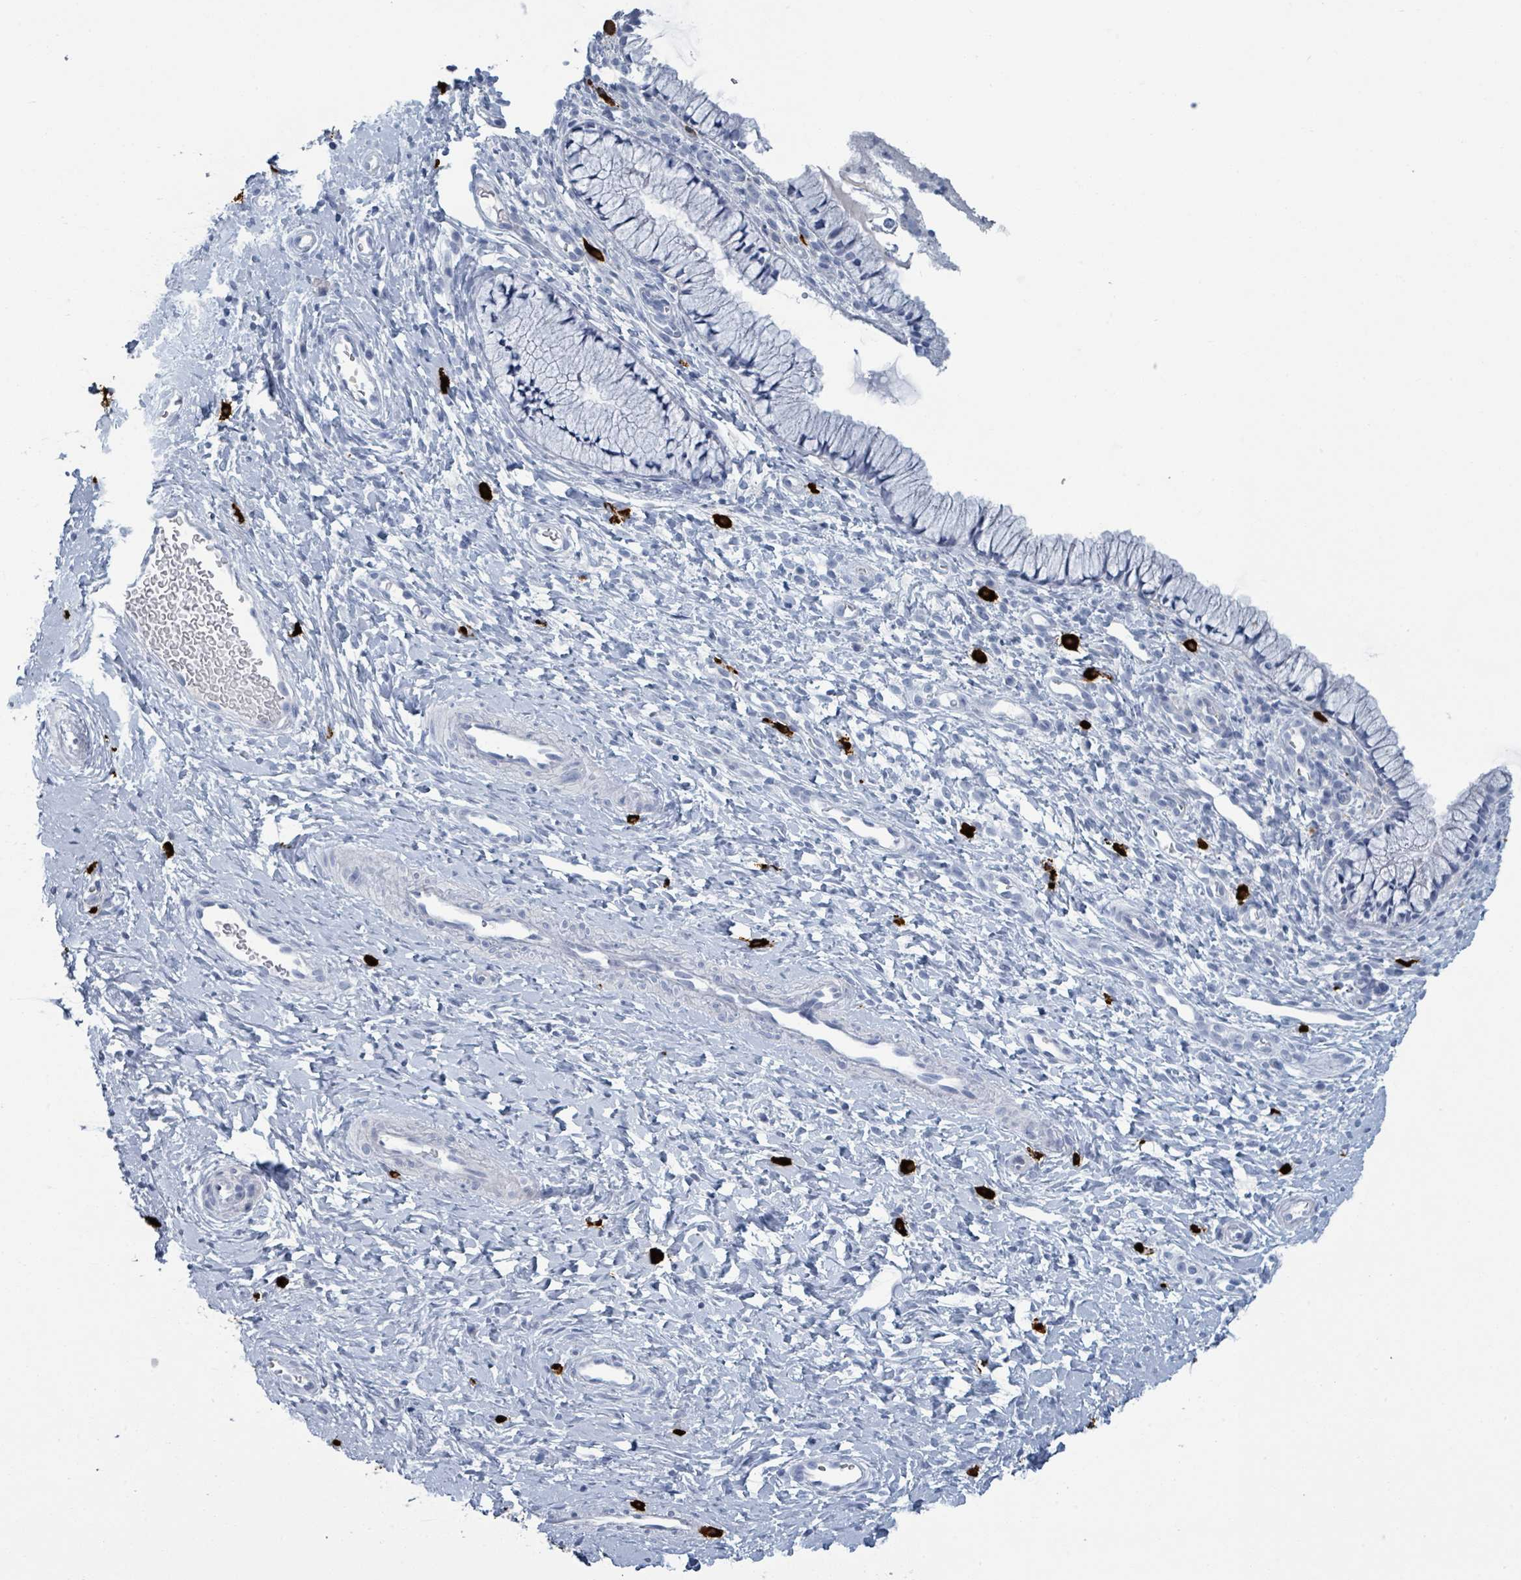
{"staining": {"intensity": "negative", "quantity": "none", "location": "none"}, "tissue": "cervix", "cell_type": "Glandular cells", "image_type": "normal", "snomed": [{"axis": "morphology", "description": "Normal tissue, NOS"}, {"axis": "topography", "description": "Cervix"}], "caption": "Image shows no protein expression in glandular cells of benign cervix.", "gene": "VPS13D", "patient": {"sex": "female", "age": 36}}